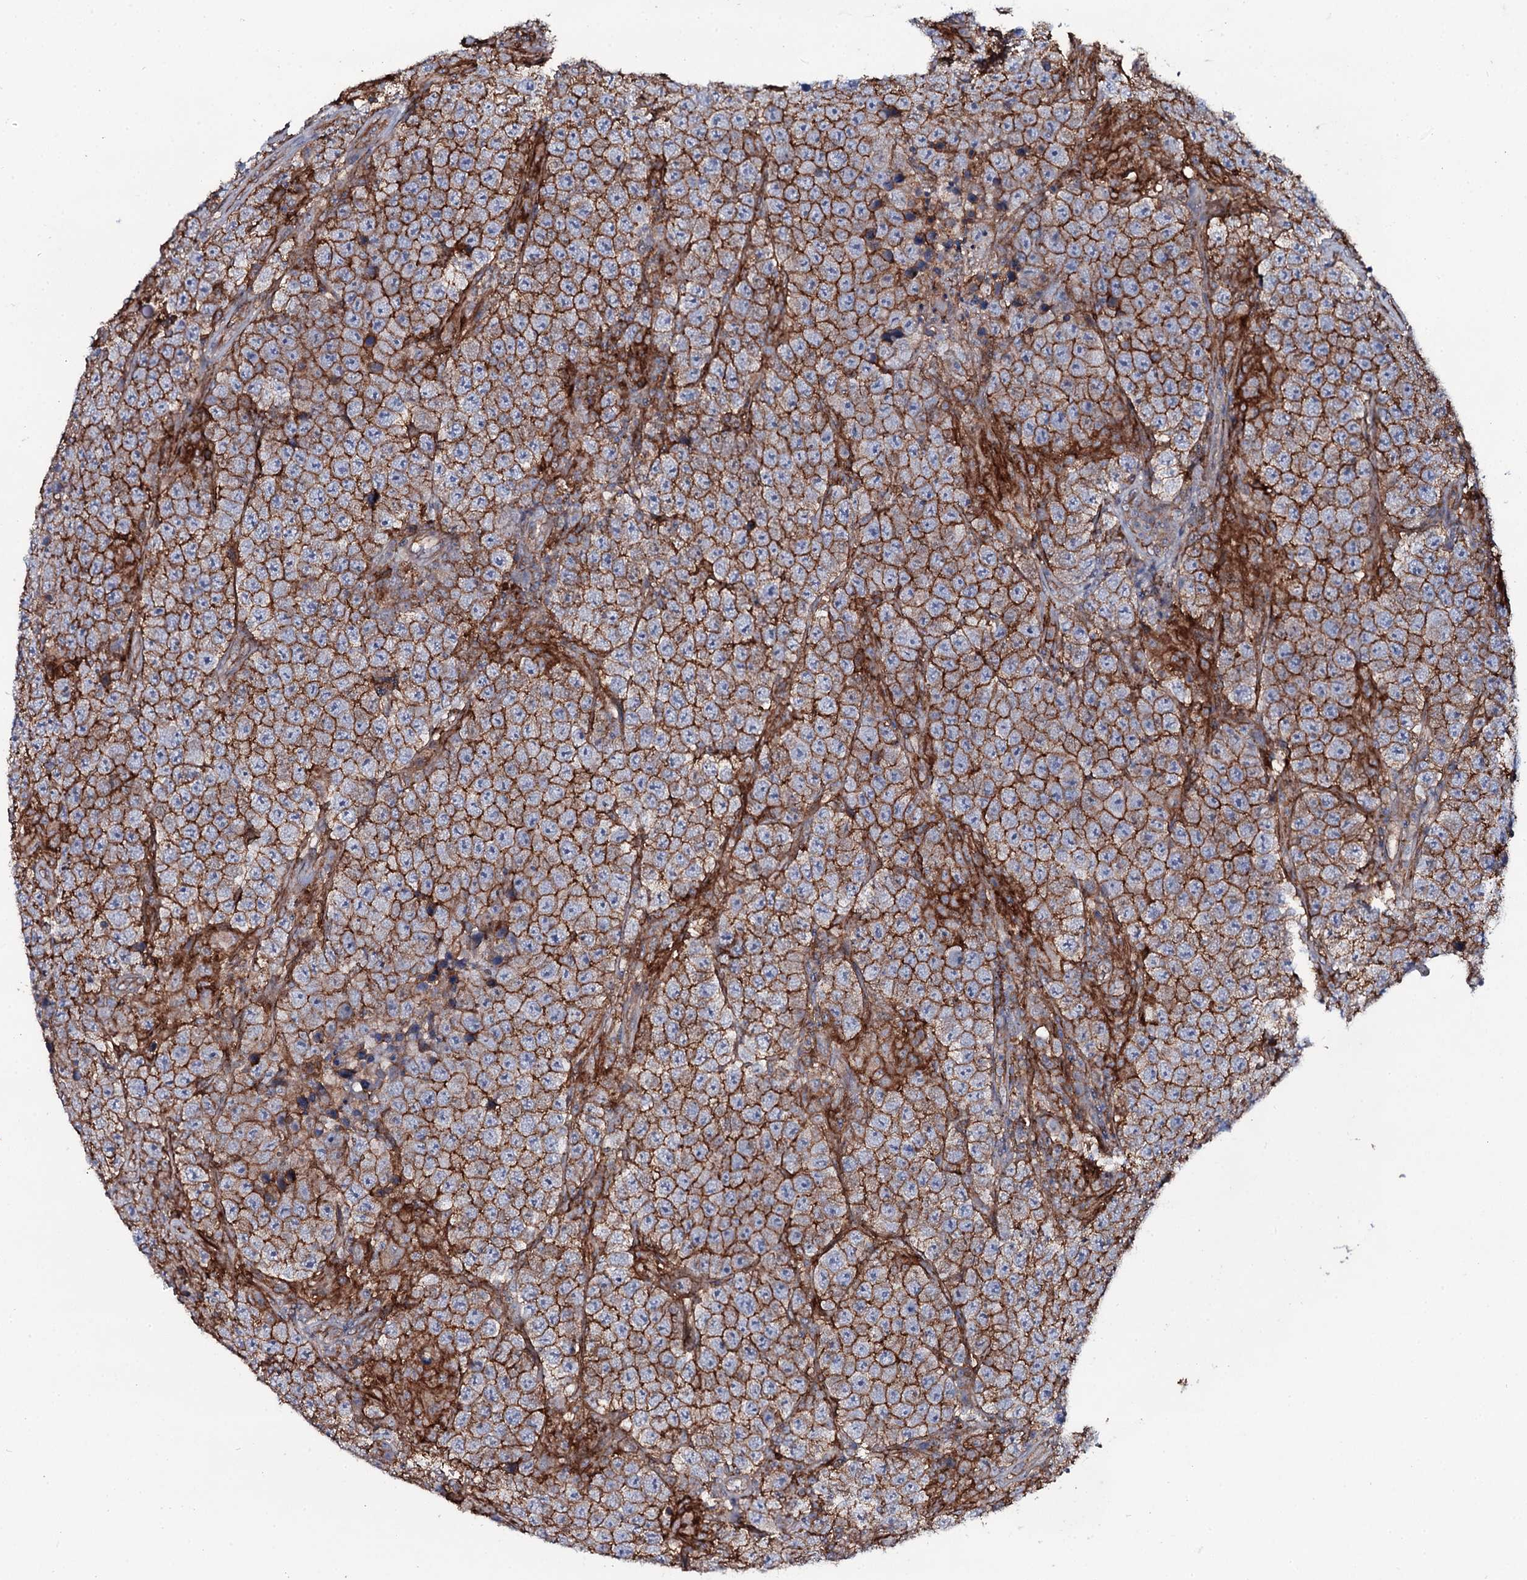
{"staining": {"intensity": "weak", "quantity": ">75%", "location": "cytoplasmic/membranous"}, "tissue": "testis cancer", "cell_type": "Tumor cells", "image_type": "cancer", "snomed": [{"axis": "morphology", "description": "Normal tissue, NOS"}, {"axis": "morphology", "description": "Urothelial carcinoma, High grade"}, {"axis": "morphology", "description": "Seminoma, NOS"}, {"axis": "morphology", "description": "Carcinoma, Embryonal, NOS"}, {"axis": "topography", "description": "Urinary bladder"}, {"axis": "topography", "description": "Testis"}], "caption": "Testis cancer (urothelial carcinoma (high-grade)) was stained to show a protein in brown. There is low levels of weak cytoplasmic/membranous staining in about >75% of tumor cells.", "gene": "SNAP23", "patient": {"sex": "male", "age": 41}}